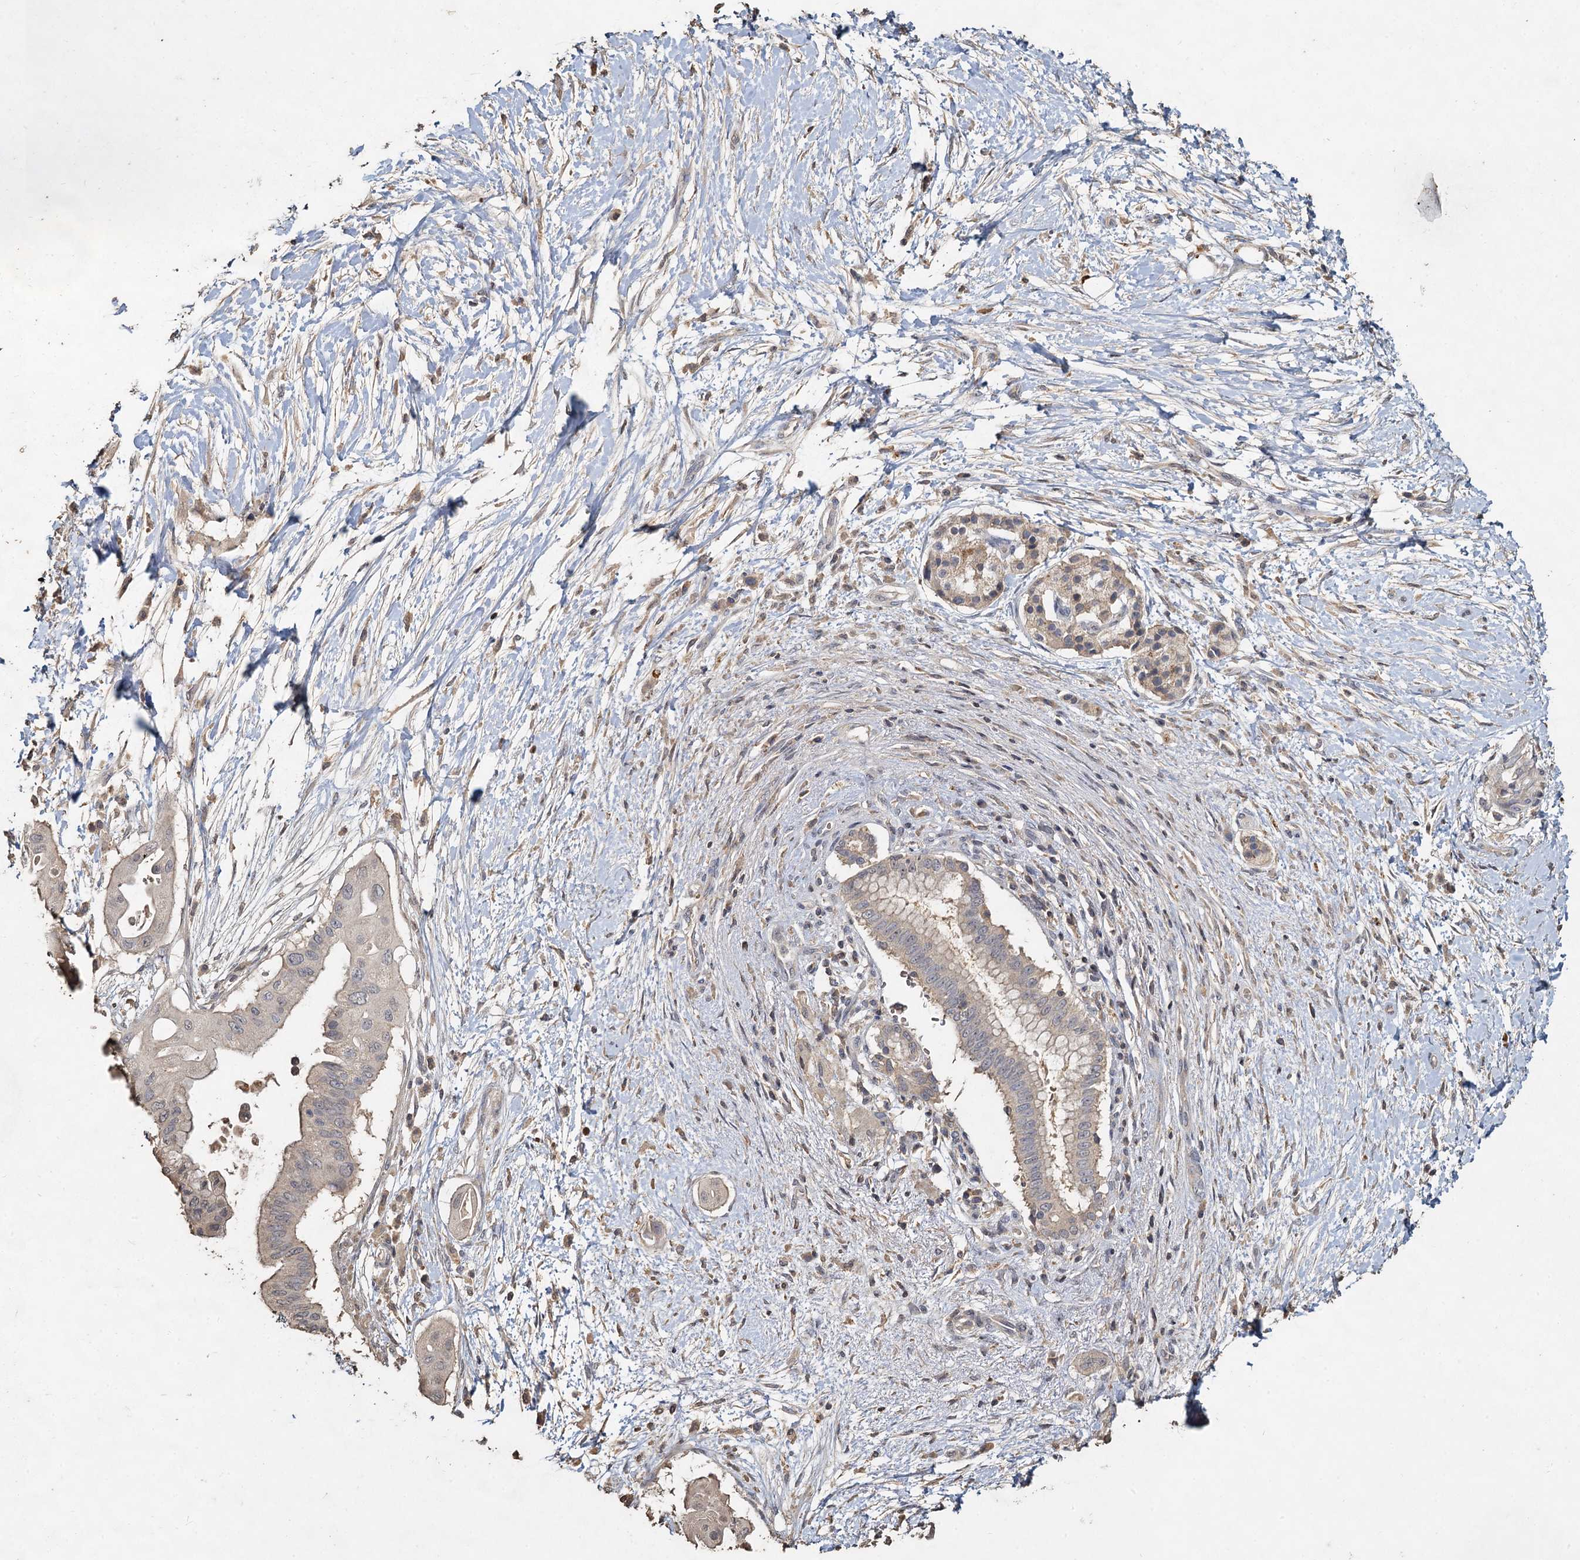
{"staining": {"intensity": "weak", "quantity": "<25%", "location": "cytoplasmic/membranous"}, "tissue": "pancreatic cancer", "cell_type": "Tumor cells", "image_type": "cancer", "snomed": [{"axis": "morphology", "description": "Adenocarcinoma, NOS"}, {"axis": "topography", "description": "Pancreas"}], "caption": "Protein analysis of adenocarcinoma (pancreatic) shows no significant expression in tumor cells. (Stains: DAB (3,3'-diaminobenzidine) IHC with hematoxylin counter stain, Microscopy: brightfield microscopy at high magnification).", "gene": "CCDC61", "patient": {"sex": "male", "age": 68}}